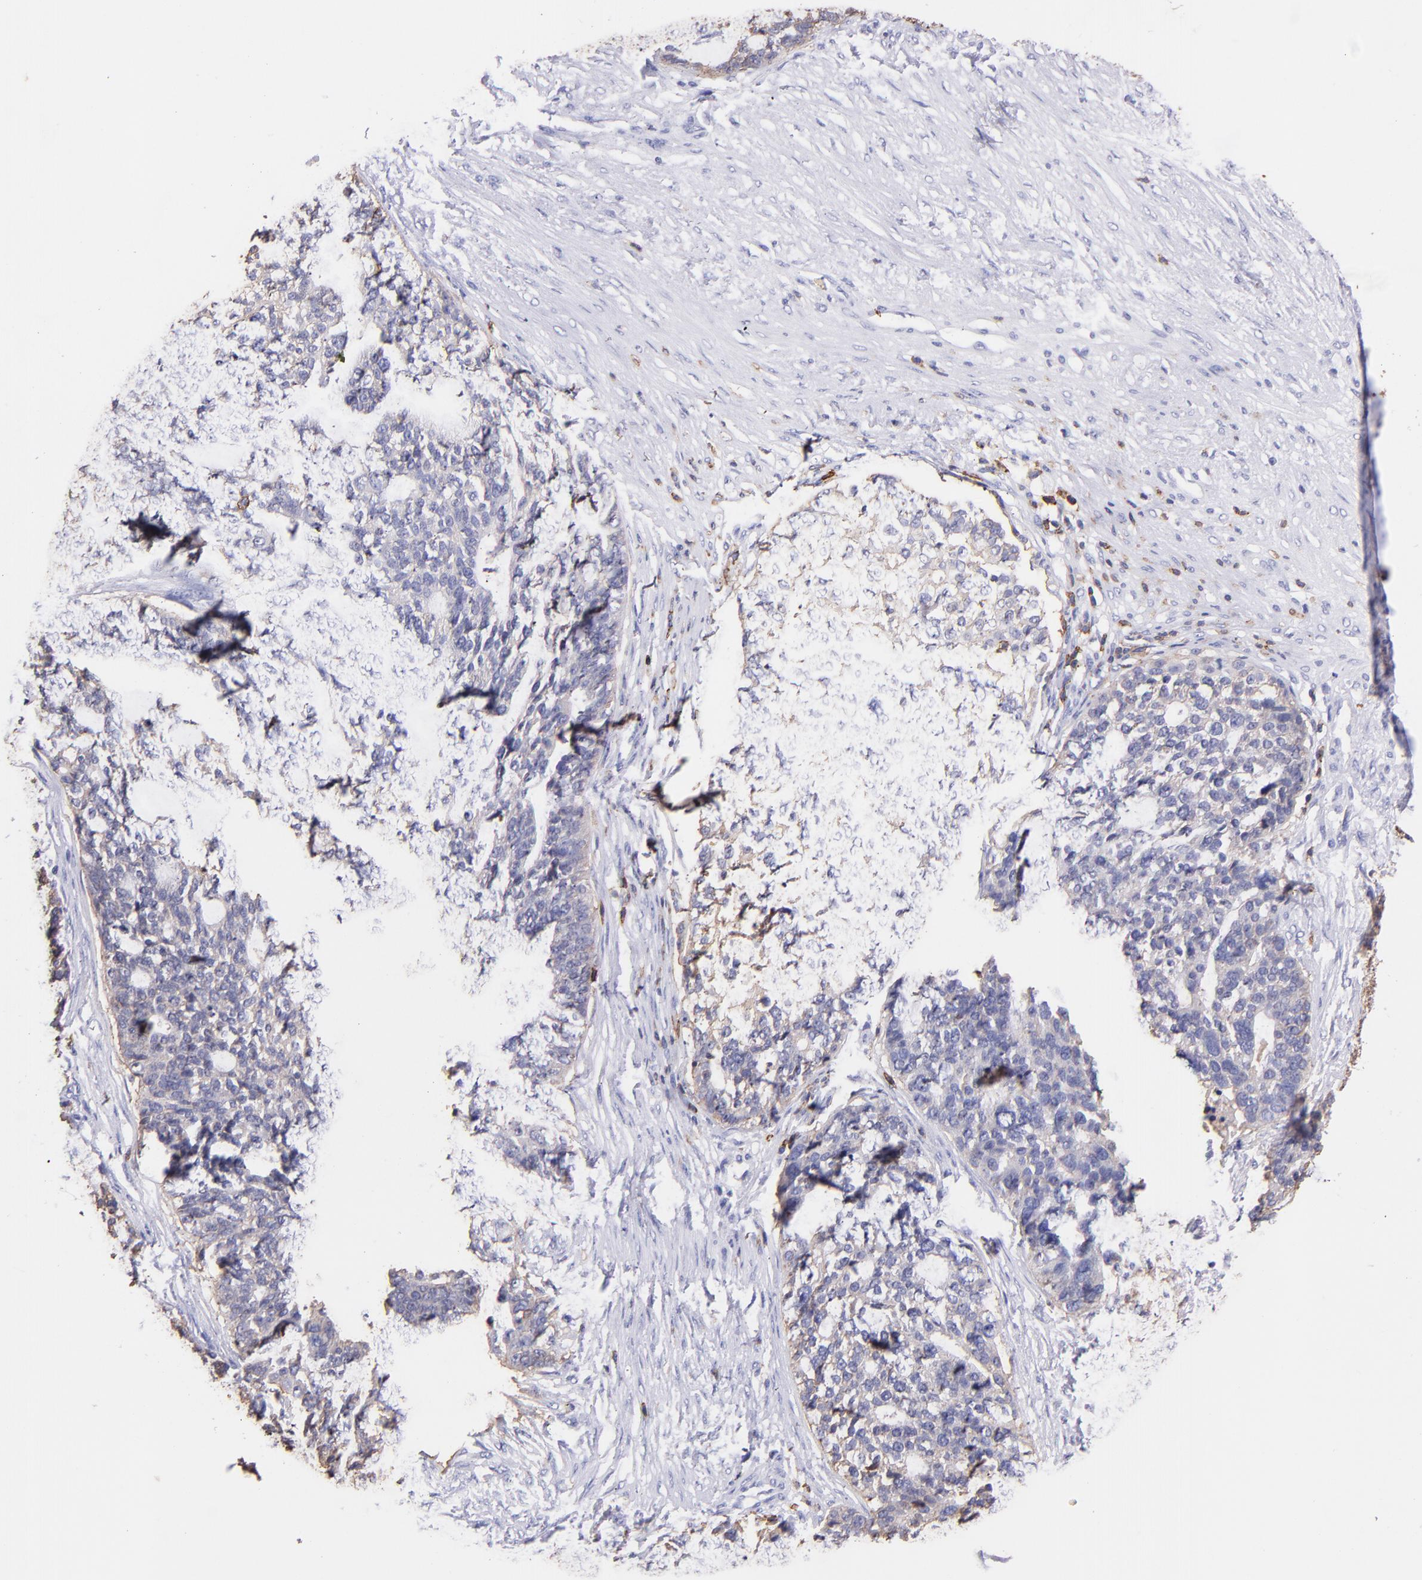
{"staining": {"intensity": "negative", "quantity": "none", "location": "none"}, "tissue": "ovarian cancer", "cell_type": "Tumor cells", "image_type": "cancer", "snomed": [{"axis": "morphology", "description": "Cystadenocarcinoma, serous, NOS"}, {"axis": "topography", "description": "Ovary"}], "caption": "There is no significant positivity in tumor cells of serous cystadenocarcinoma (ovarian).", "gene": "SPN", "patient": {"sex": "female", "age": 59}}